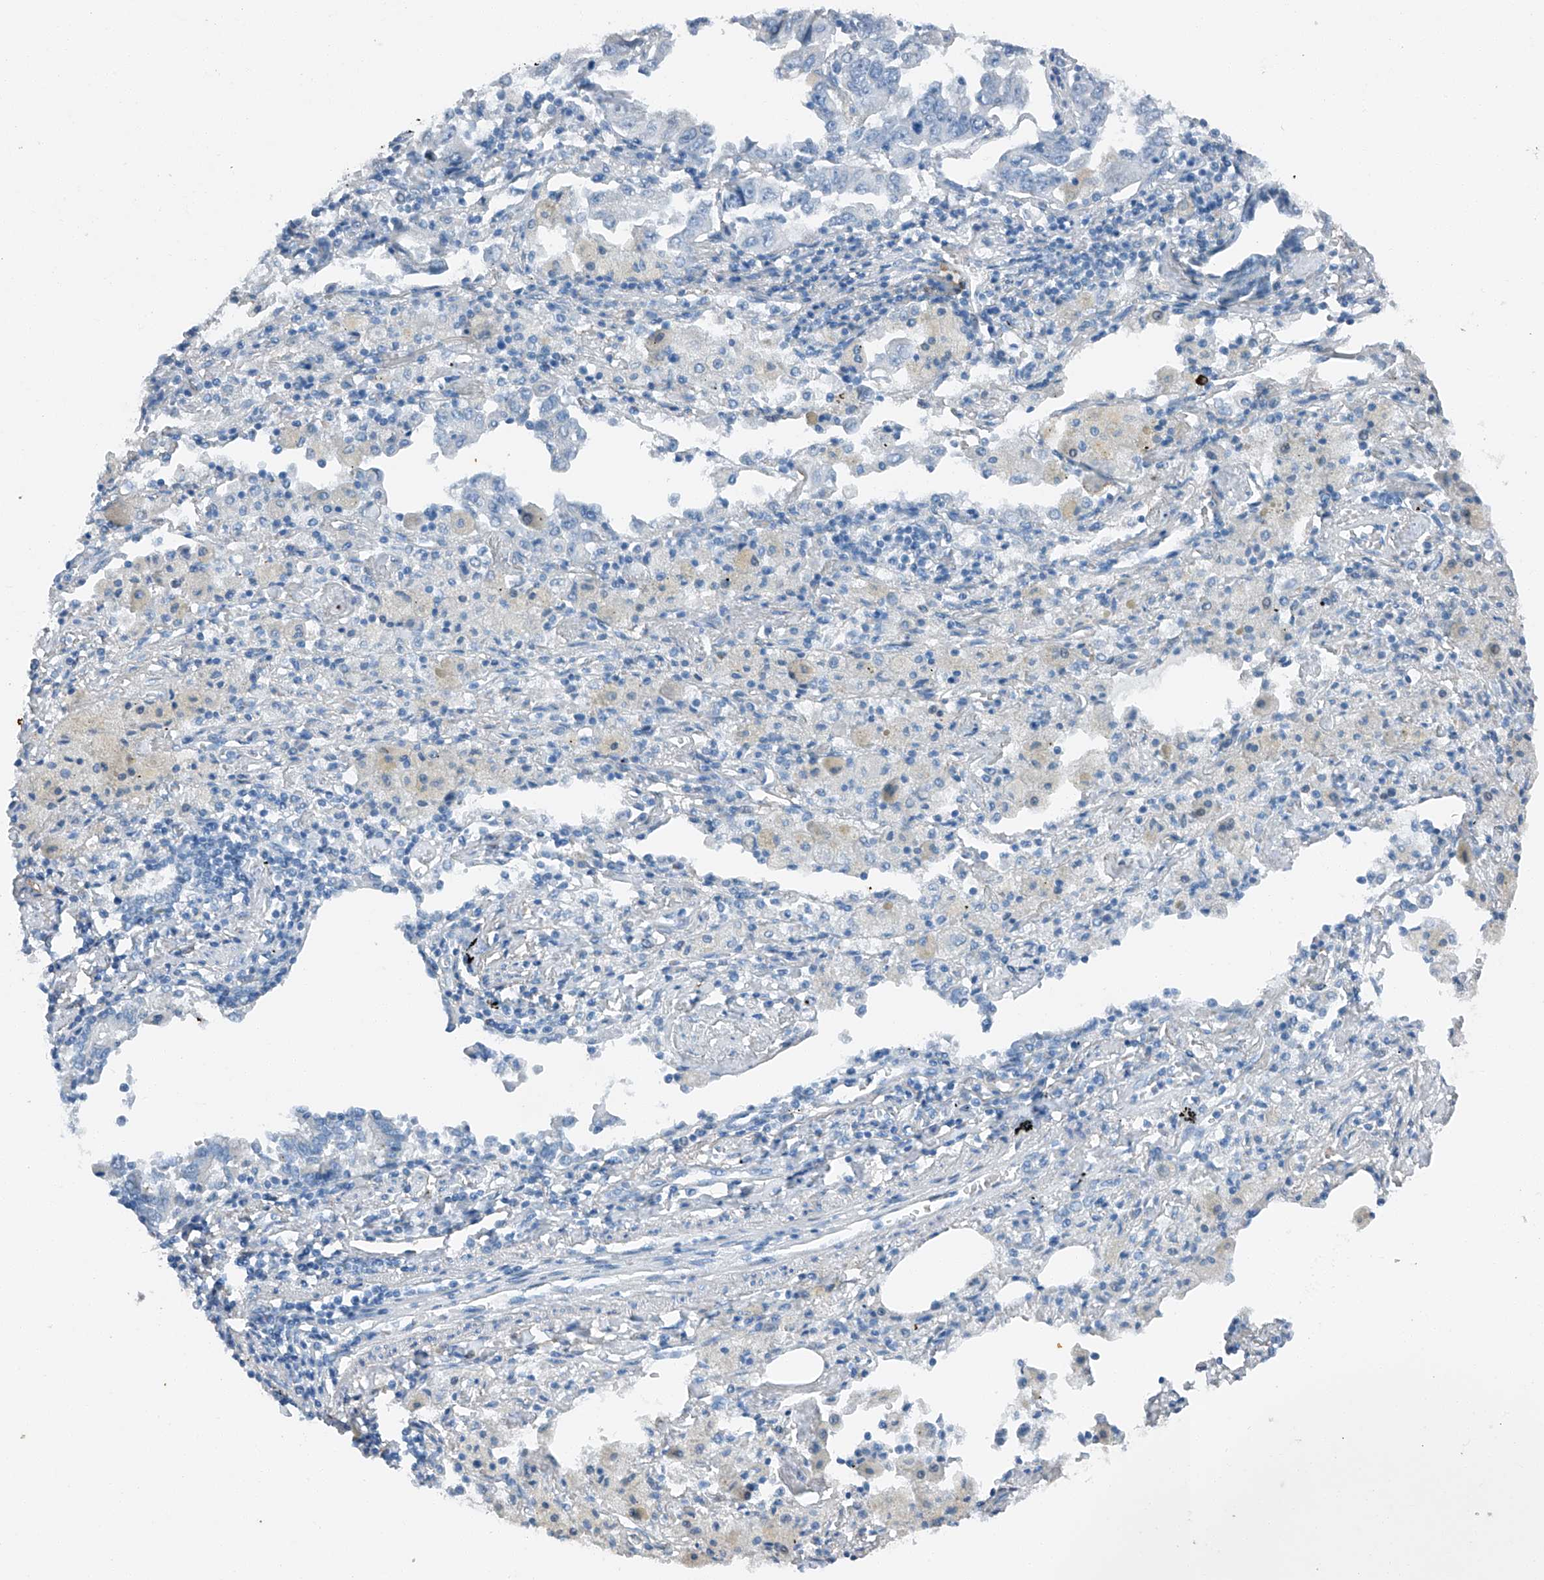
{"staining": {"intensity": "negative", "quantity": "none", "location": "none"}, "tissue": "lung cancer", "cell_type": "Tumor cells", "image_type": "cancer", "snomed": [{"axis": "morphology", "description": "Adenocarcinoma, NOS"}, {"axis": "topography", "description": "Lung"}], "caption": "The immunohistochemistry photomicrograph has no significant expression in tumor cells of adenocarcinoma (lung) tissue.", "gene": "MDGA1", "patient": {"sex": "female", "age": 51}}